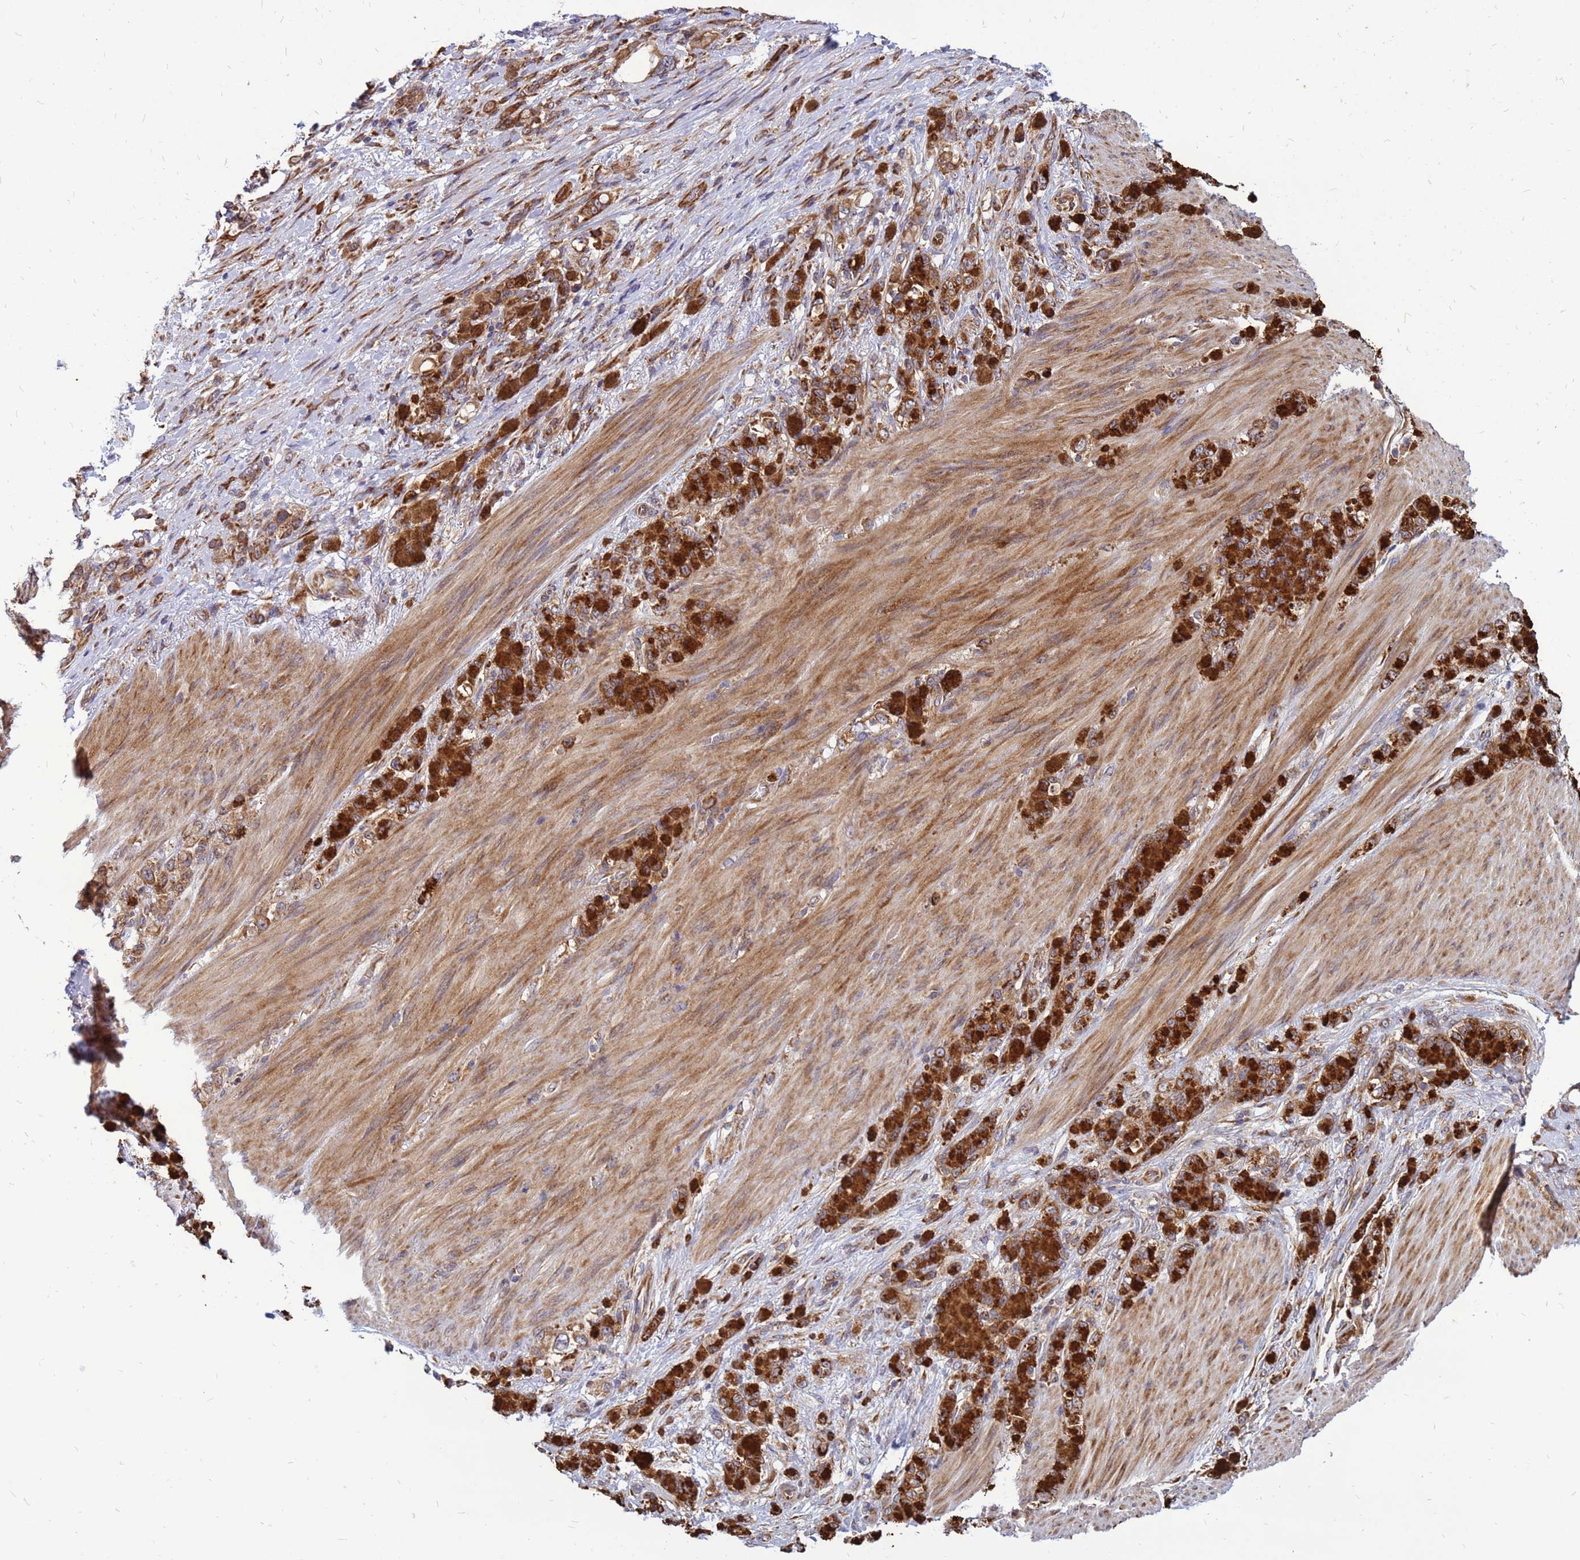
{"staining": {"intensity": "strong", "quantity": ">75%", "location": "cytoplasmic/membranous"}, "tissue": "stomach cancer", "cell_type": "Tumor cells", "image_type": "cancer", "snomed": [{"axis": "morphology", "description": "Normal tissue, NOS"}, {"axis": "morphology", "description": "Adenocarcinoma, NOS"}, {"axis": "topography", "description": "Stomach"}], "caption": "The photomicrograph exhibits immunohistochemical staining of stomach adenocarcinoma. There is strong cytoplasmic/membranous expression is present in approximately >75% of tumor cells. Nuclei are stained in blue.", "gene": "RPL8", "patient": {"sex": "female", "age": 79}}